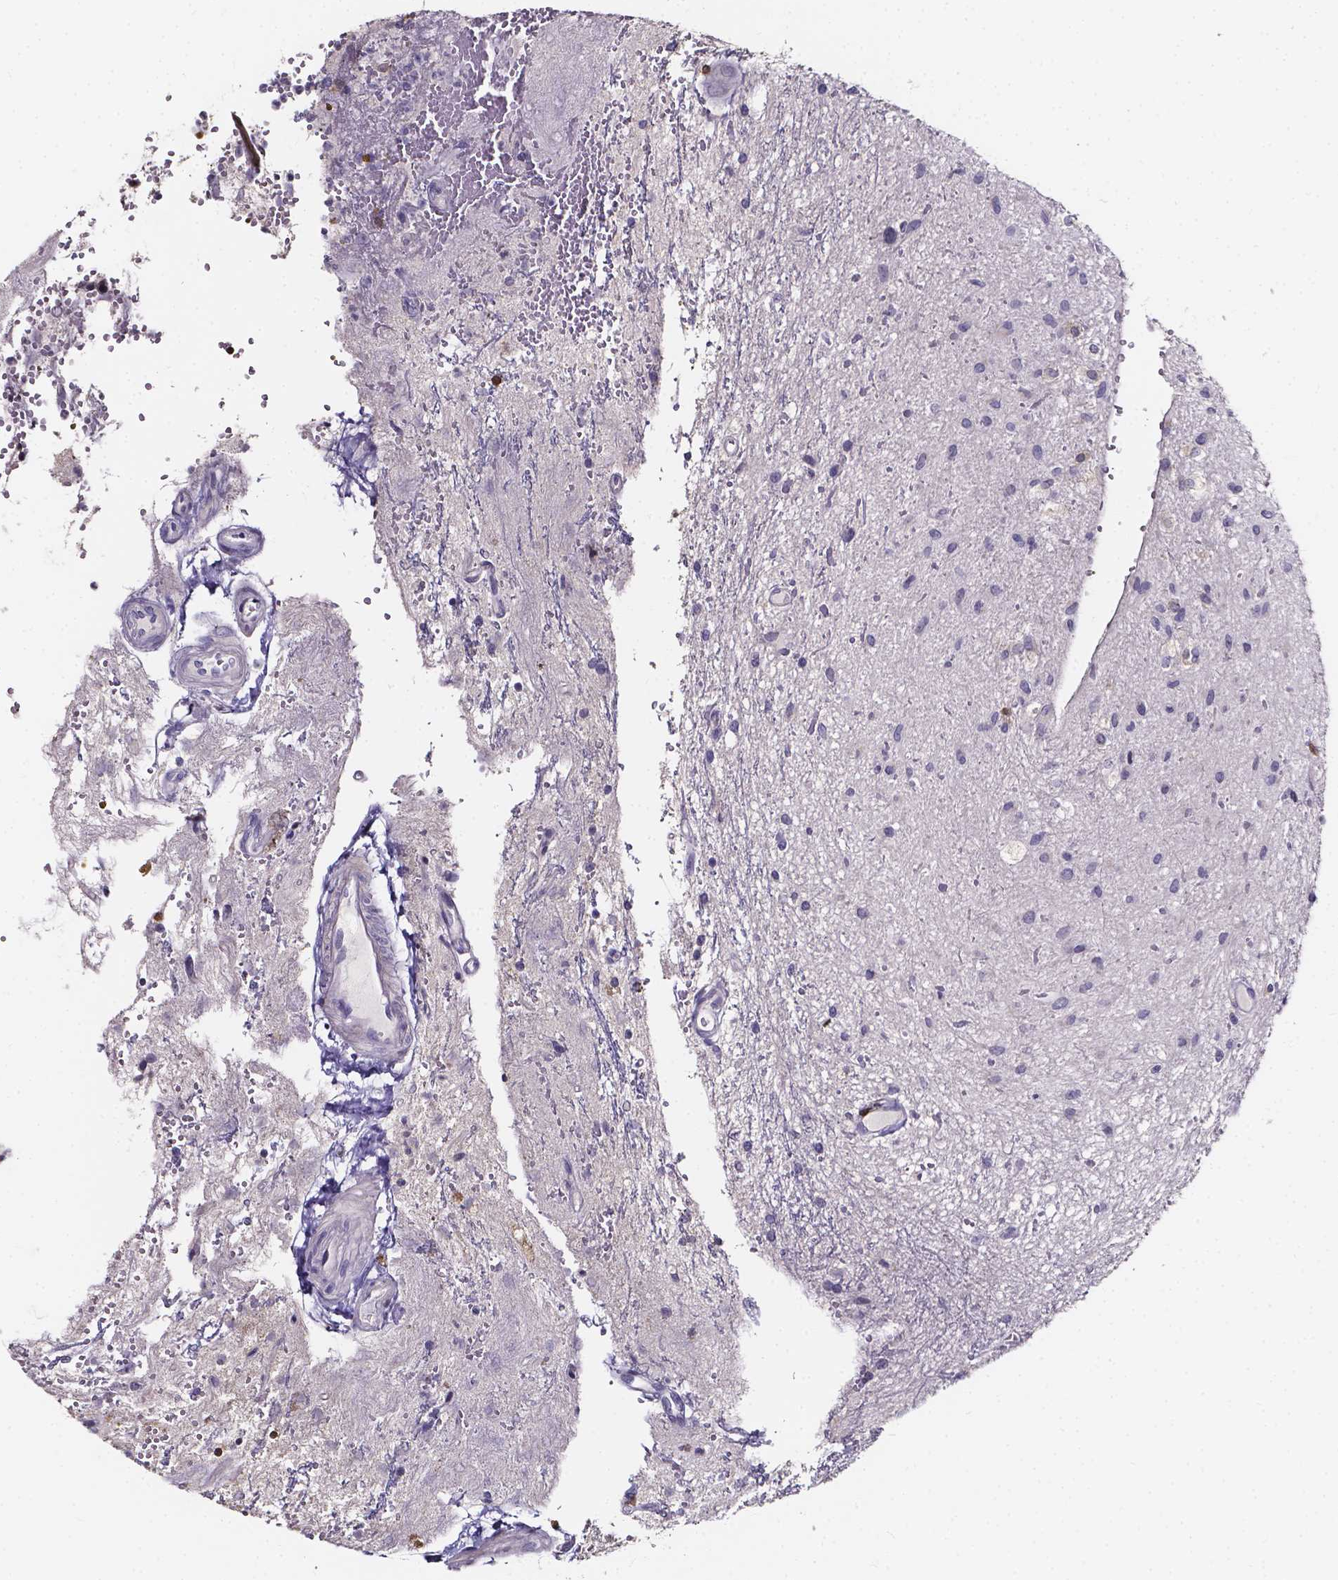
{"staining": {"intensity": "negative", "quantity": "none", "location": "none"}, "tissue": "glioma", "cell_type": "Tumor cells", "image_type": "cancer", "snomed": [{"axis": "morphology", "description": "Glioma, malignant, Low grade"}, {"axis": "topography", "description": "Cerebellum"}], "caption": "The IHC photomicrograph has no significant expression in tumor cells of glioma tissue.", "gene": "THEMIS", "patient": {"sex": "female", "age": 14}}